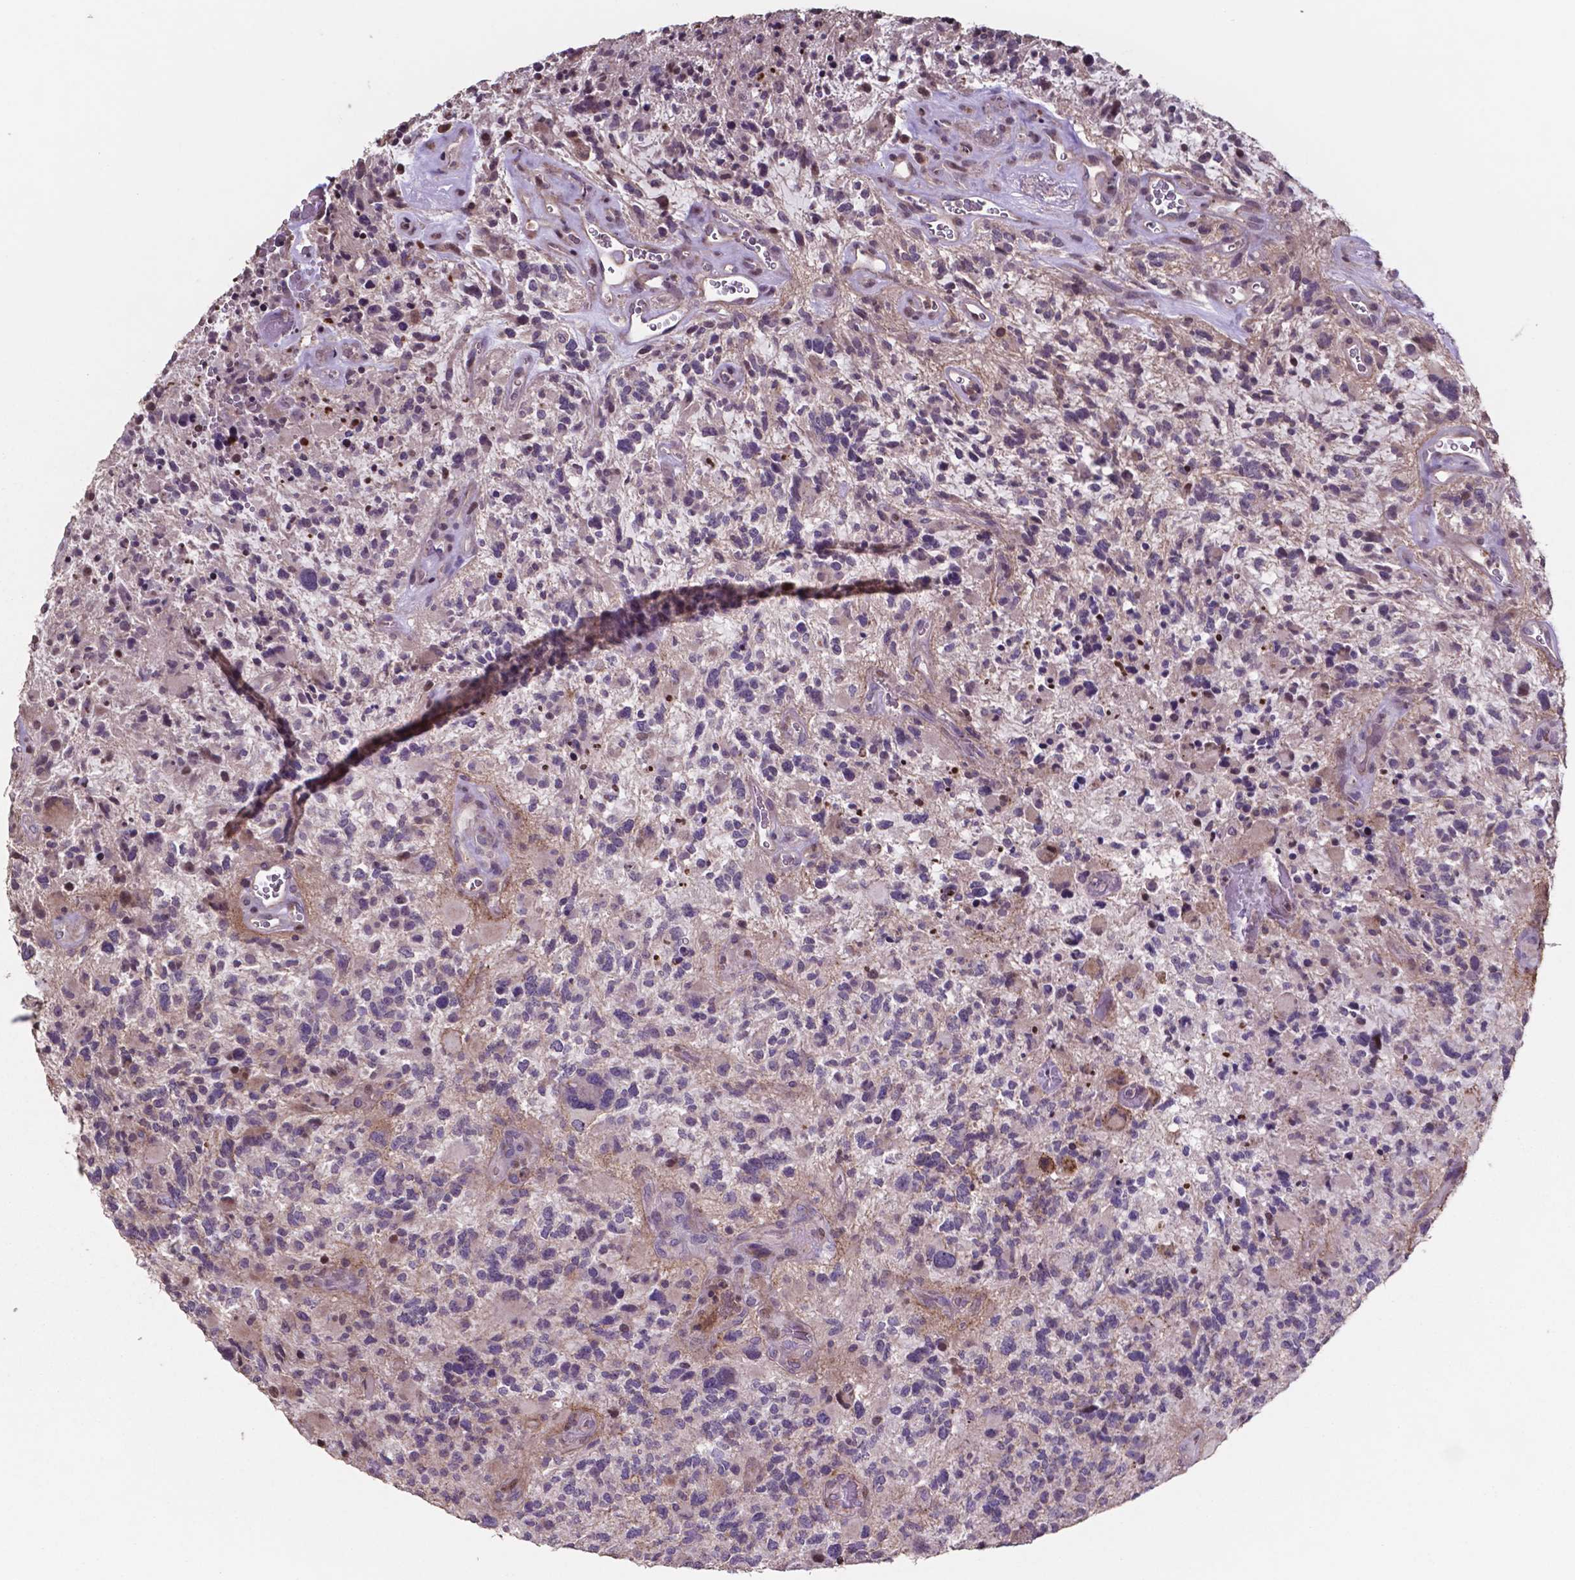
{"staining": {"intensity": "negative", "quantity": "none", "location": "none"}, "tissue": "glioma", "cell_type": "Tumor cells", "image_type": "cancer", "snomed": [{"axis": "morphology", "description": "Glioma, malignant, High grade"}, {"axis": "topography", "description": "Brain"}], "caption": "Tumor cells show no significant protein expression in malignant high-grade glioma.", "gene": "MLC1", "patient": {"sex": "female", "age": 71}}